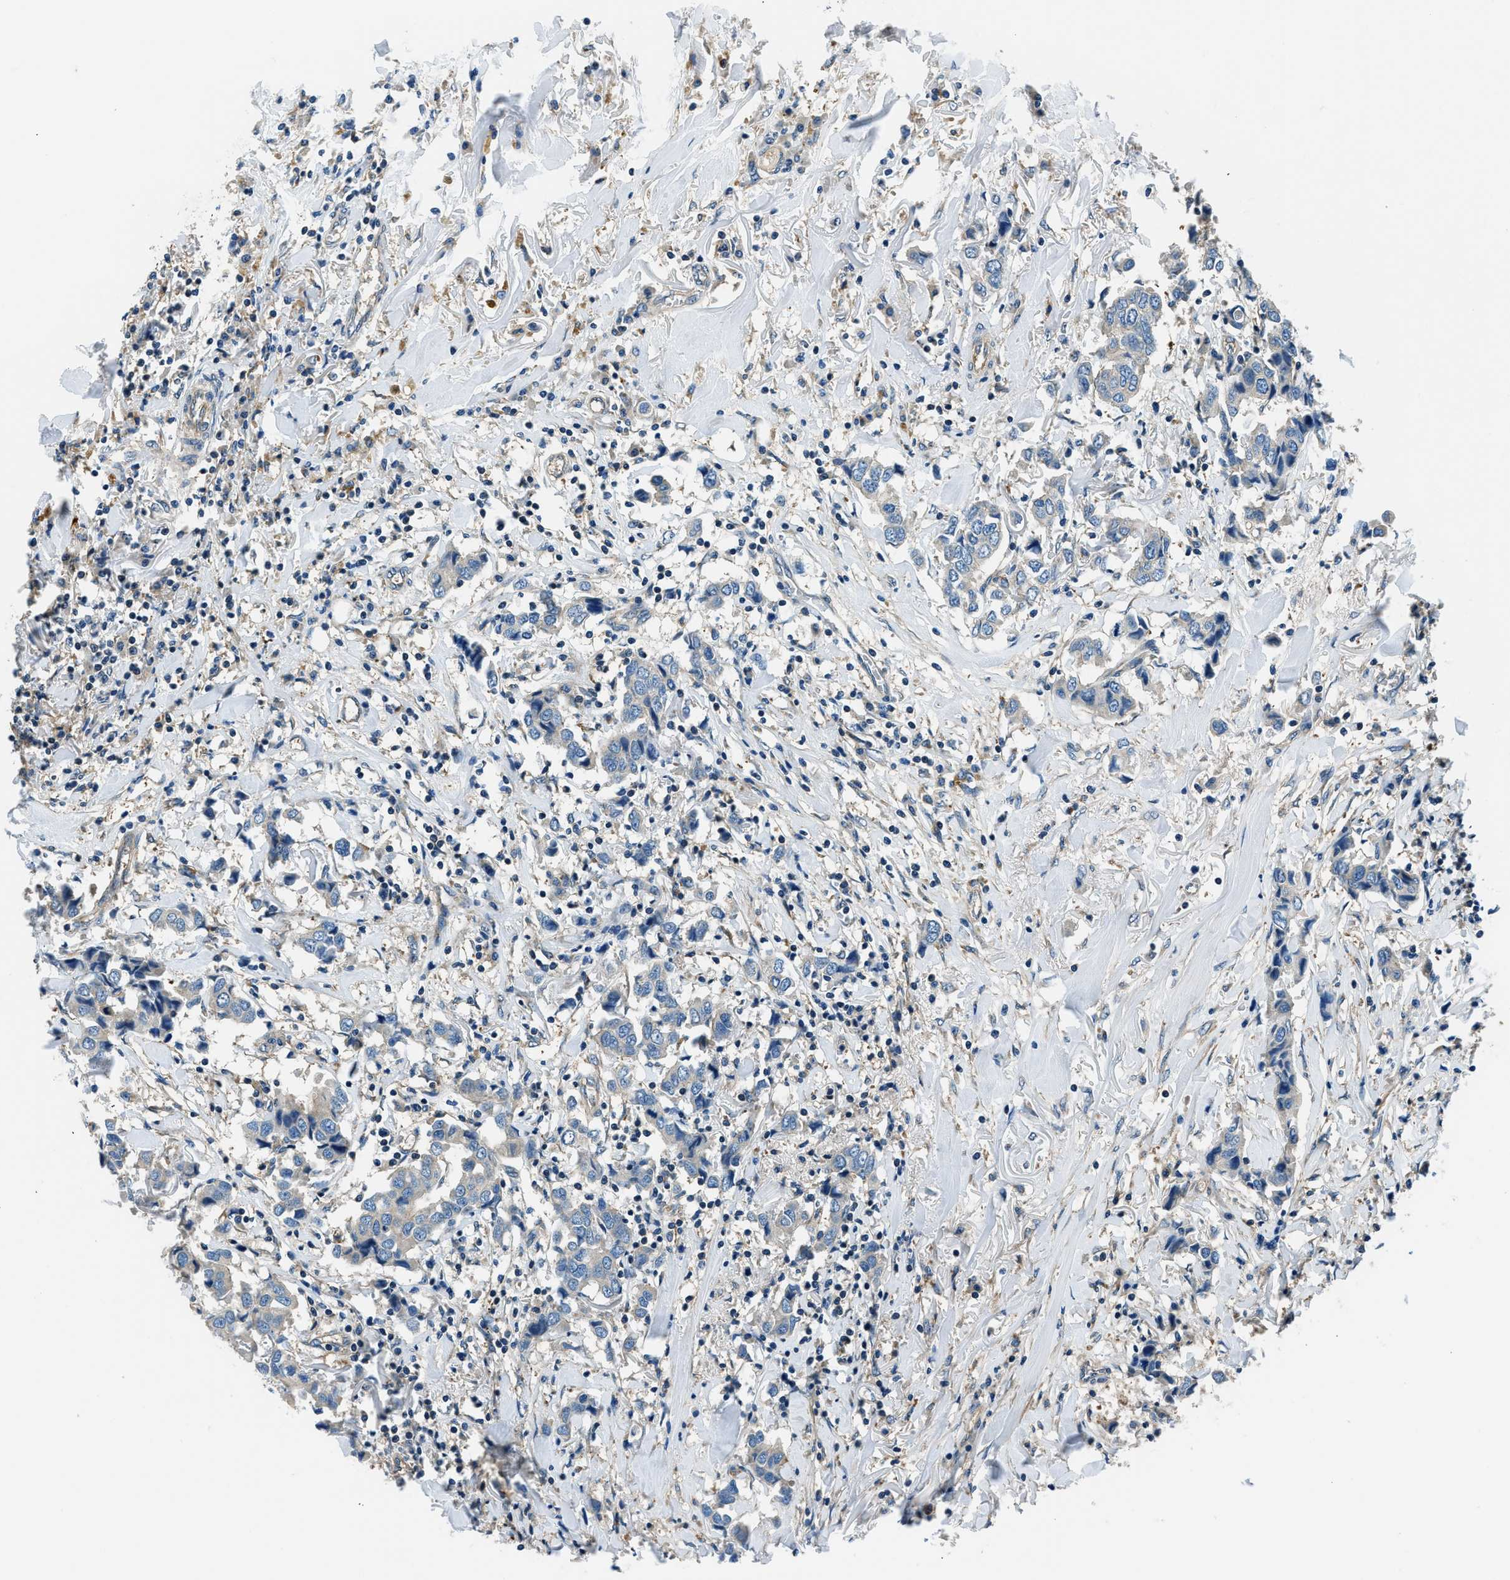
{"staining": {"intensity": "negative", "quantity": "none", "location": "none"}, "tissue": "breast cancer", "cell_type": "Tumor cells", "image_type": "cancer", "snomed": [{"axis": "morphology", "description": "Duct carcinoma"}, {"axis": "topography", "description": "Breast"}], "caption": "Micrograph shows no significant protein expression in tumor cells of breast cancer (intraductal carcinoma). (DAB immunohistochemistry (IHC), high magnification).", "gene": "SLC19A2", "patient": {"sex": "female", "age": 80}}